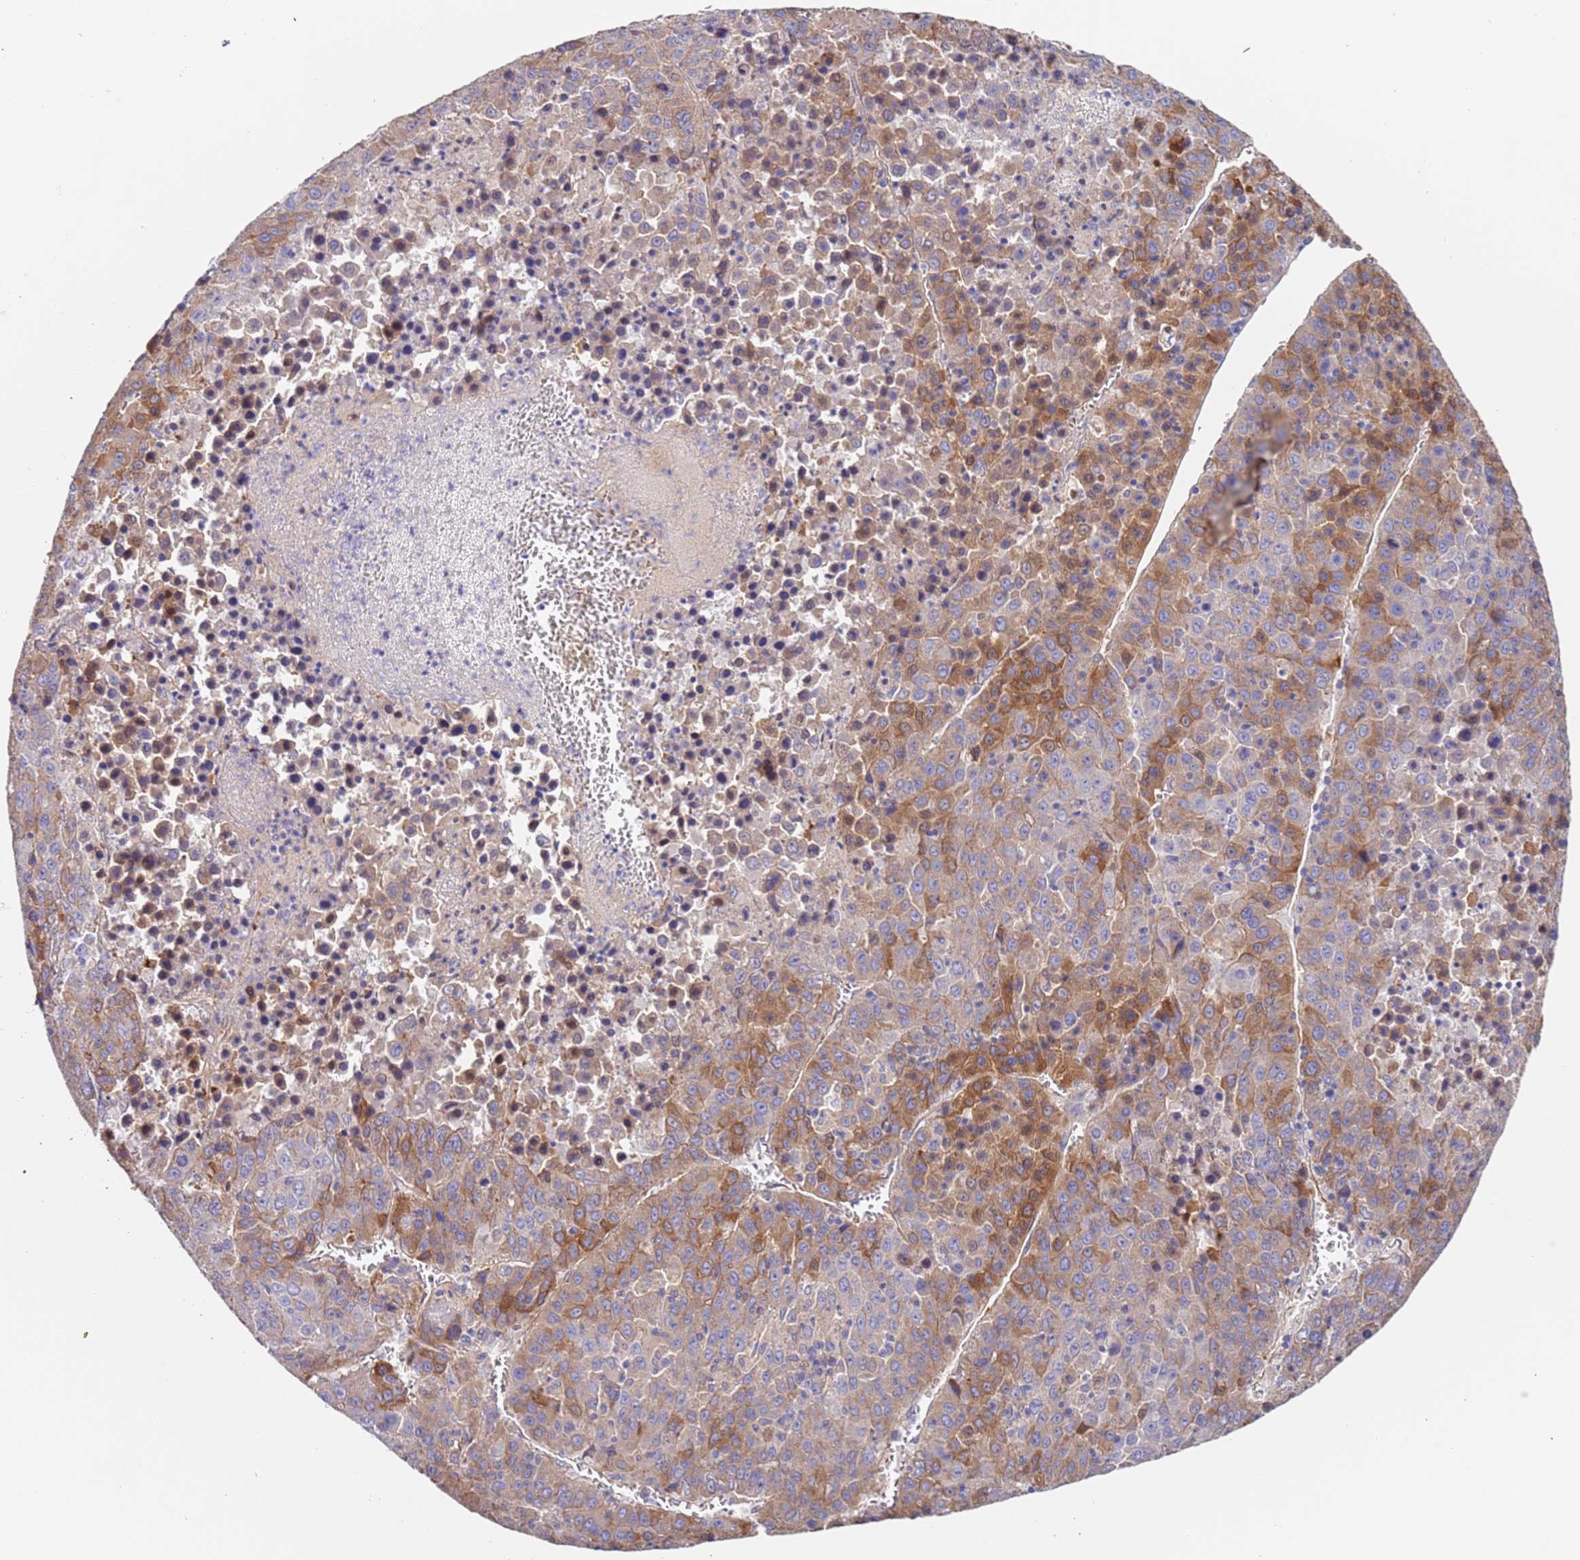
{"staining": {"intensity": "moderate", "quantity": "25%-75%", "location": "cytoplasmic/membranous"}, "tissue": "liver cancer", "cell_type": "Tumor cells", "image_type": "cancer", "snomed": [{"axis": "morphology", "description": "Carcinoma, Hepatocellular, NOS"}, {"axis": "topography", "description": "Liver"}], "caption": "A photomicrograph showing moderate cytoplasmic/membranous positivity in about 25%-75% of tumor cells in hepatocellular carcinoma (liver), as visualized by brown immunohistochemical staining.", "gene": "LAMB4", "patient": {"sex": "female", "age": 53}}